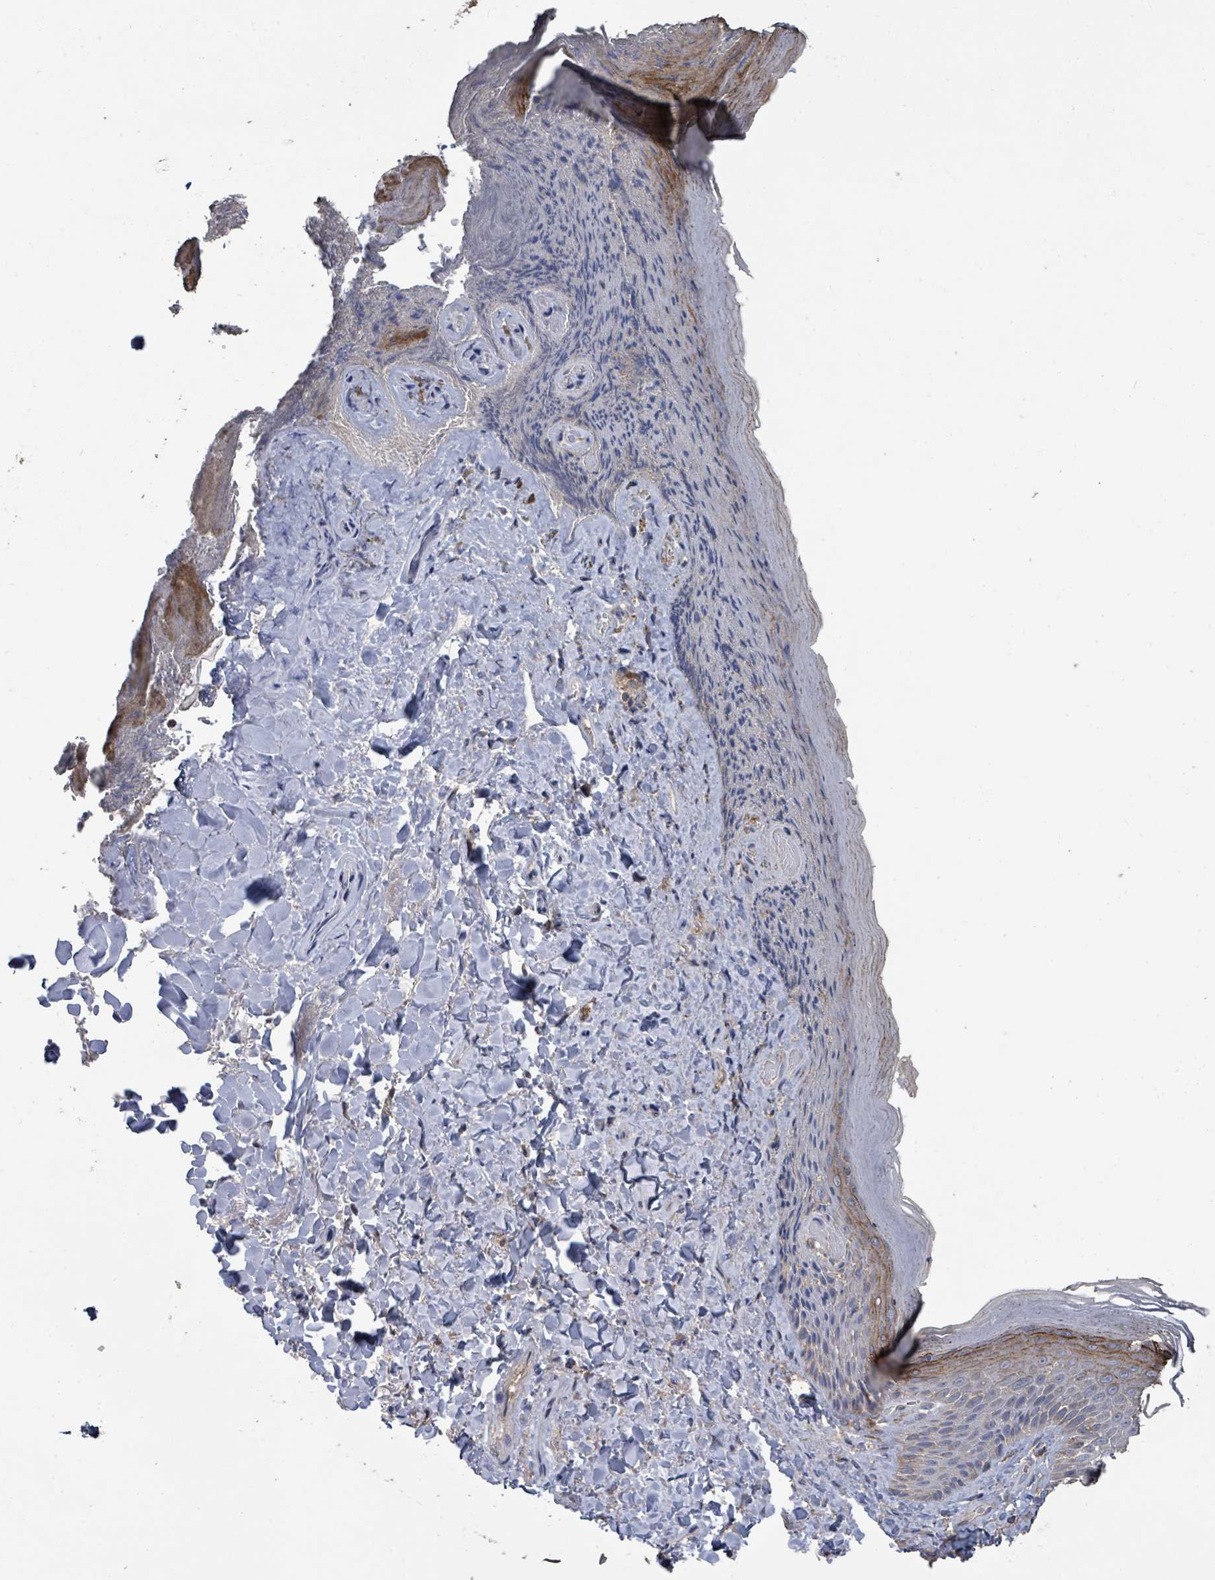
{"staining": {"intensity": "moderate", "quantity": "<25%", "location": "cytoplasmic/membranous"}, "tissue": "skin", "cell_type": "Epidermal cells", "image_type": "normal", "snomed": [{"axis": "morphology", "description": "Normal tissue, NOS"}, {"axis": "topography", "description": "Anal"}], "caption": "High-magnification brightfield microscopy of unremarkable skin stained with DAB (3,3'-diaminobenzidine) (brown) and counterstained with hematoxylin (blue). epidermal cells exhibit moderate cytoplasmic/membranous staining is appreciated in approximately<25% of cells. The staining is performed using DAB (3,3'-diaminobenzidine) brown chromogen to label protein expression. The nuclei are counter-stained blue using hematoxylin.", "gene": "SLC9A7", "patient": {"sex": "female", "age": 89}}